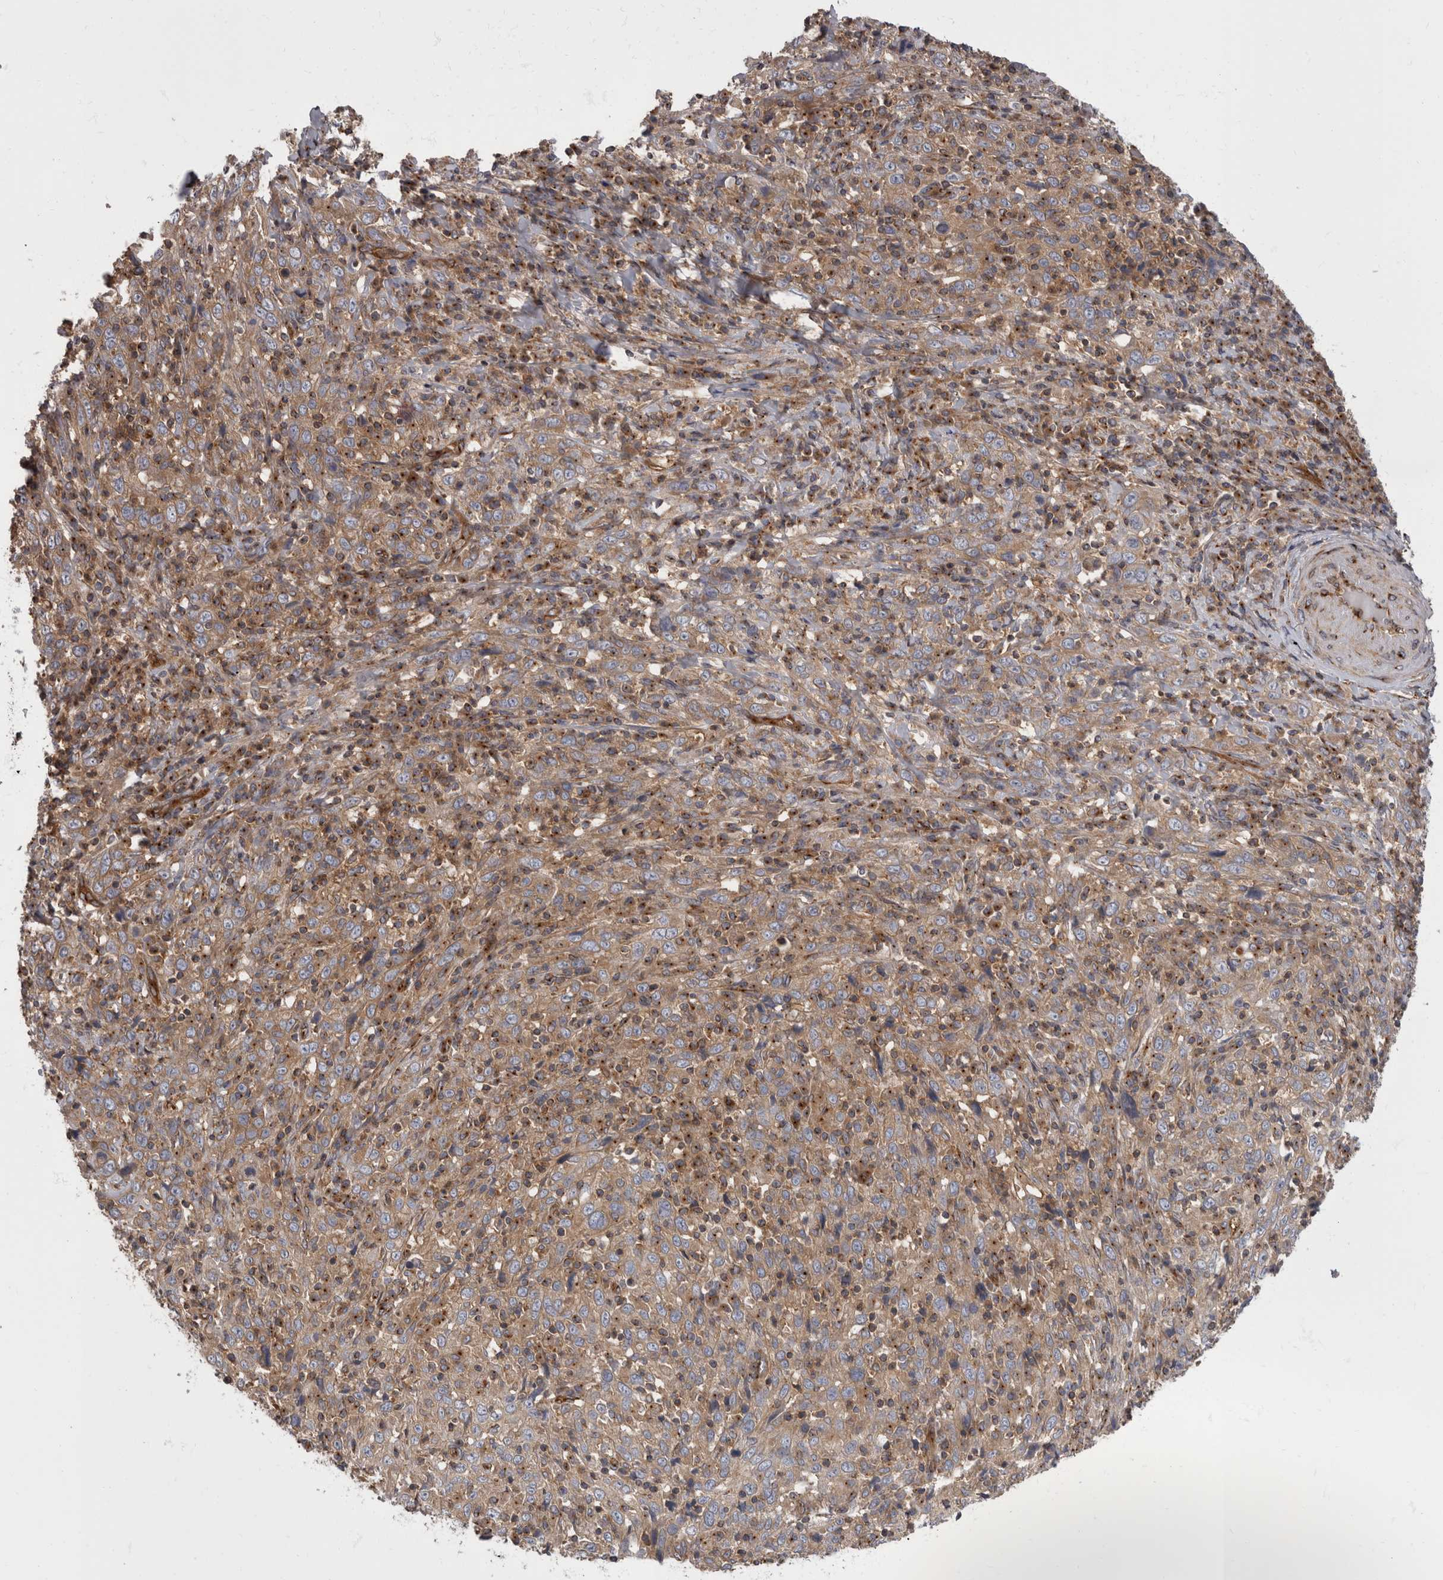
{"staining": {"intensity": "moderate", "quantity": ">75%", "location": "cytoplasmic/membranous"}, "tissue": "cervical cancer", "cell_type": "Tumor cells", "image_type": "cancer", "snomed": [{"axis": "morphology", "description": "Squamous cell carcinoma, NOS"}, {"axis": "topography", "description": "Cervix"}], "caption": "The photomicrograph reveals staining of cervical squamous cell carcinoma, revealing moderate cytoplasmic/membranous protein expression (brown color) within tumor cells.", "gene": "HOOK3", "patient": {"sex": "female", "age": 46}}